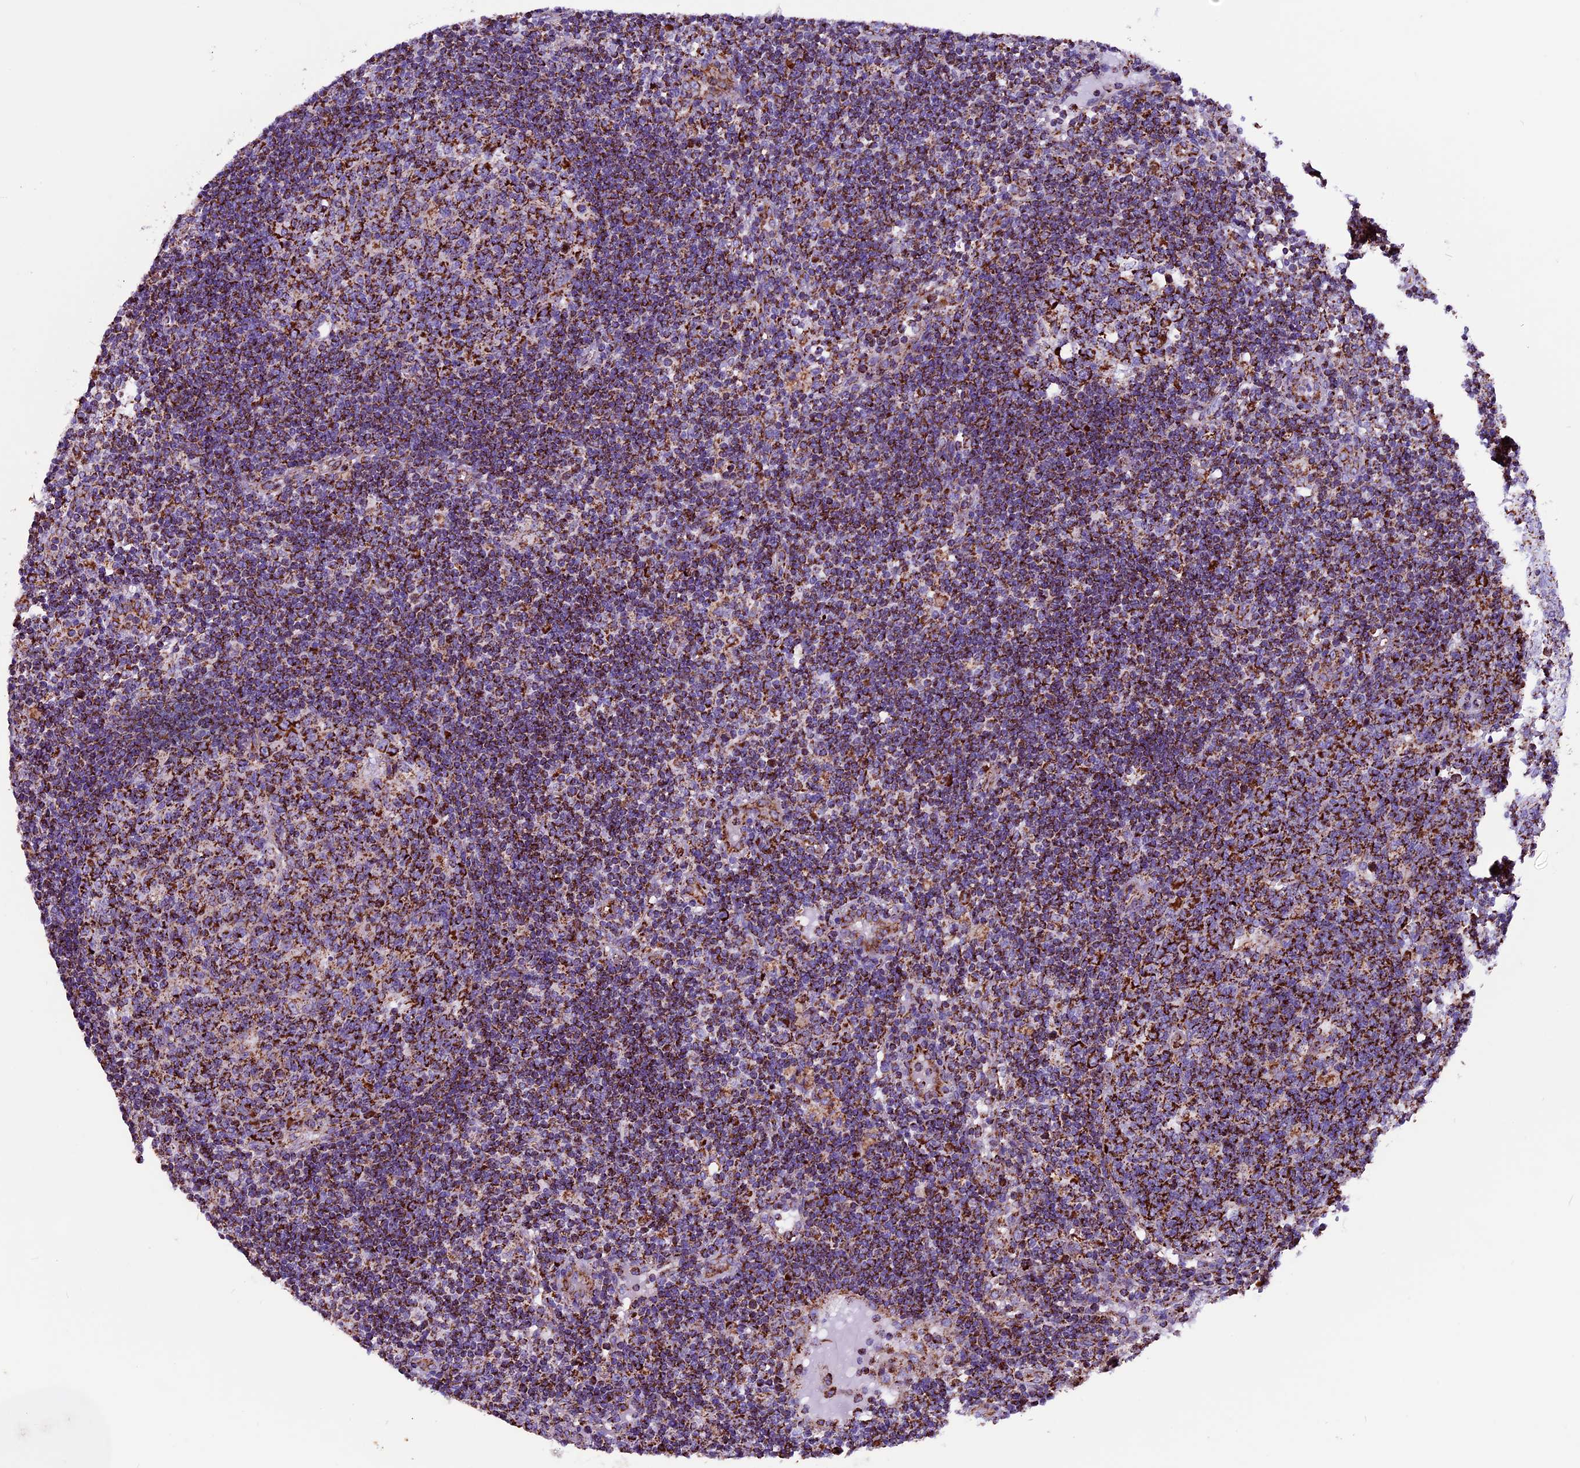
{"staining": {"intensity": "strong", "quantity": ">75%", "location": "cytoplasmic/membranous"}, "tissue": "lymph node", "cell_type": "Germinal center cells", "image_type": "normal", "snomed": [{"axis": "morphology", "description": "Normal tissue, NOS"}, {"axis": "topography", "description": "Lymph node"}], "caption": "Immunohistochemical staining of unremarkable human lymph node reveals >75% levels of strong cytoplasmic/membranous protein expression in approximately >75% of germinal center cells.", "gene": "CX3CL1", "patient": {"sex": "female", "age": 73}}